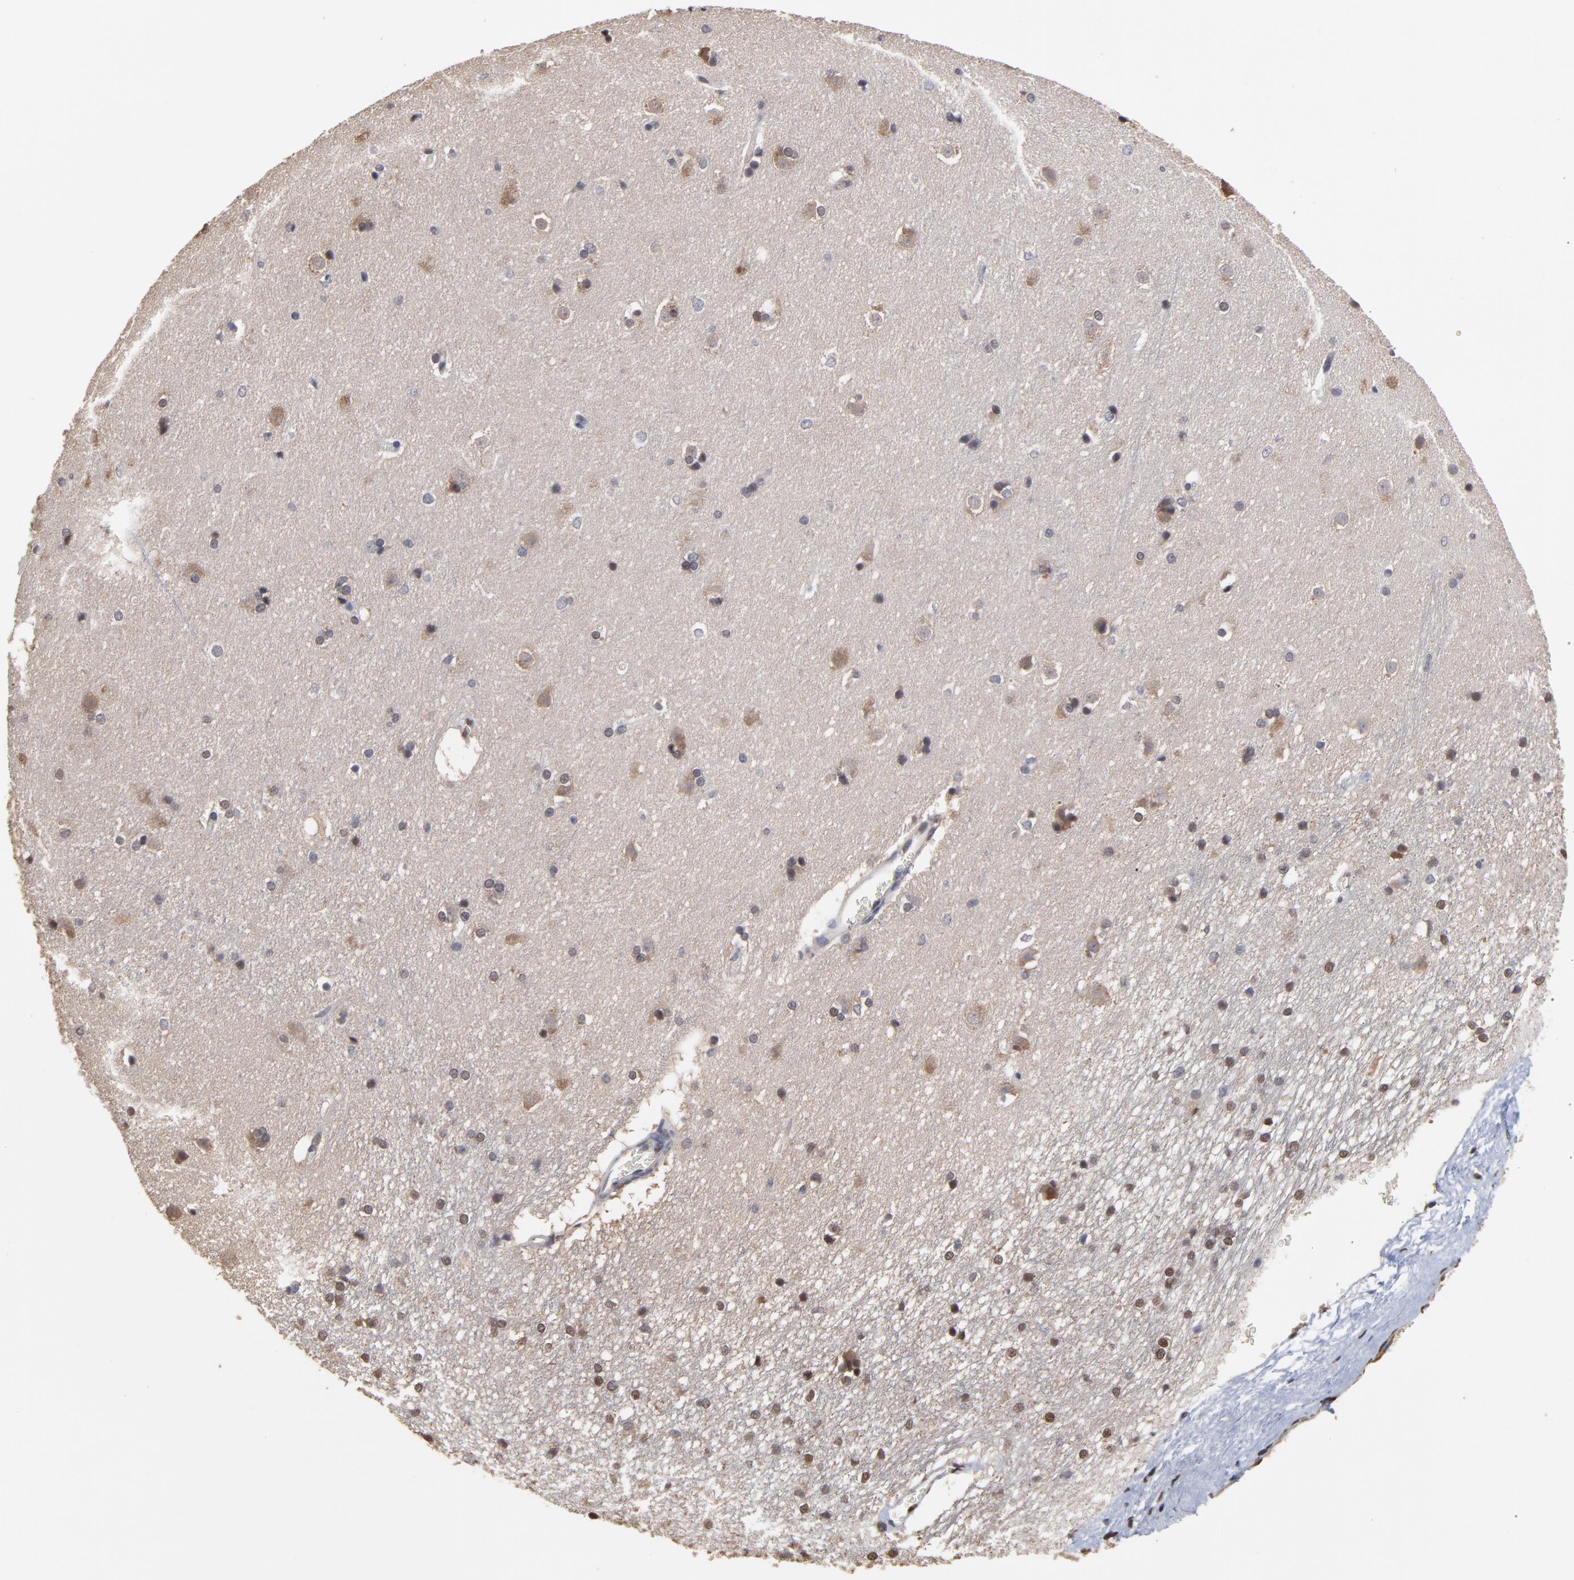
{"staining": {"intensity": "moderate", "quantity": "25%-75%", "location": "nuclear"}, "tissue": "caudate", "cell_type": "Glial cells", "image_type": "normal", "snomed": [{"axis": "morphology", "description": "Normal tissue, NOS"}, {"axis": "topography", "description": "Lateral ventricle wall"}], "caption": "Immunohistochemical staining of benign caudate exhibits moderate nuclear protein staining in approximately 25%-75% of glial cells.", "gene": "CCT2", "patient": {"sex": "female", "age": 19}}